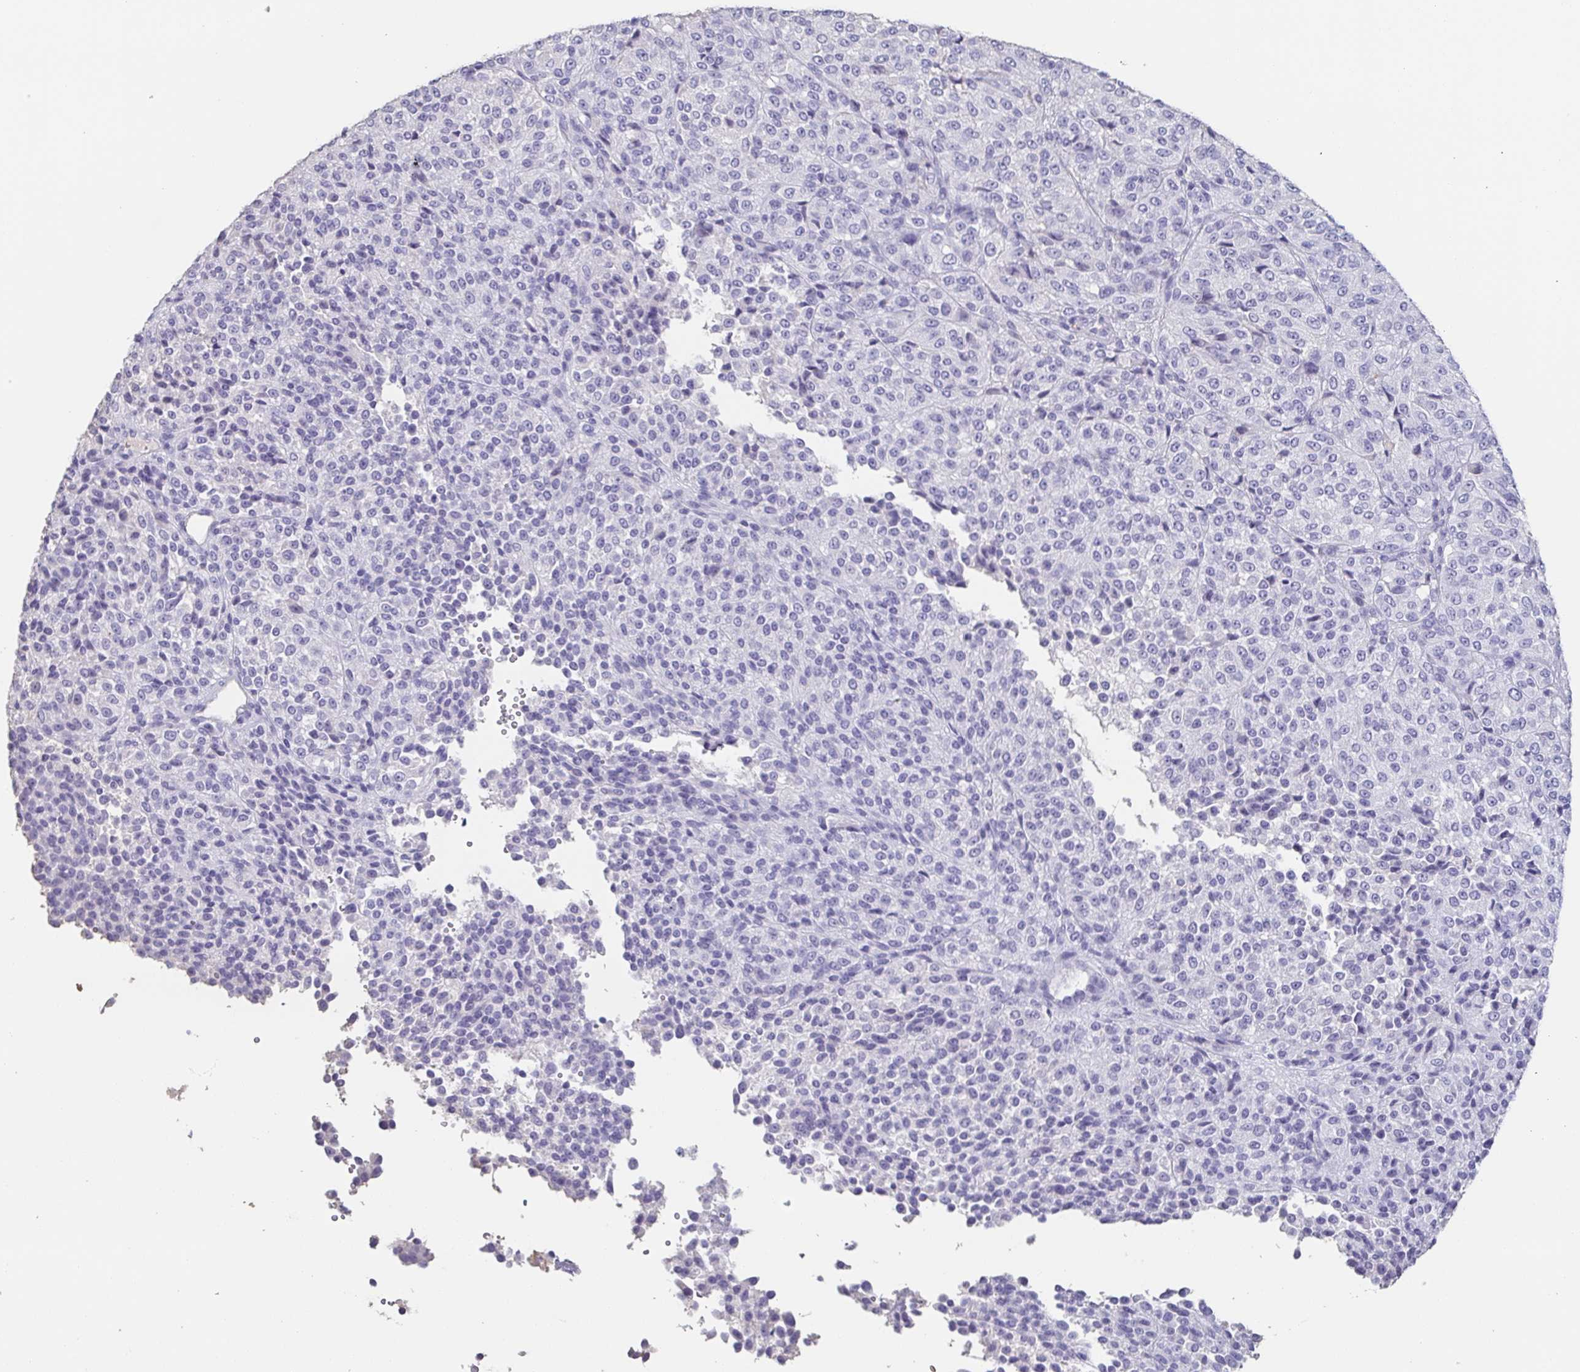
{"staining": {"intensity": "negative", "quantity": "none", "location": "none"}, "tissue": "melanoma", "cell_type": "Tumor cells", "image_type": "cancer", "snomed": [{"axis": "morphology", "description": "Malignant melanoma, Metastatic site"}, {"axis": "topography", "description": "Brain"}], "caption": "Photomicrograph shows no protein positivity in tumor cells of malignant melanoma (metastatic site) tissue.", "gene": "BPIFA2", "patient": {"sex": "female", "age": 56}}